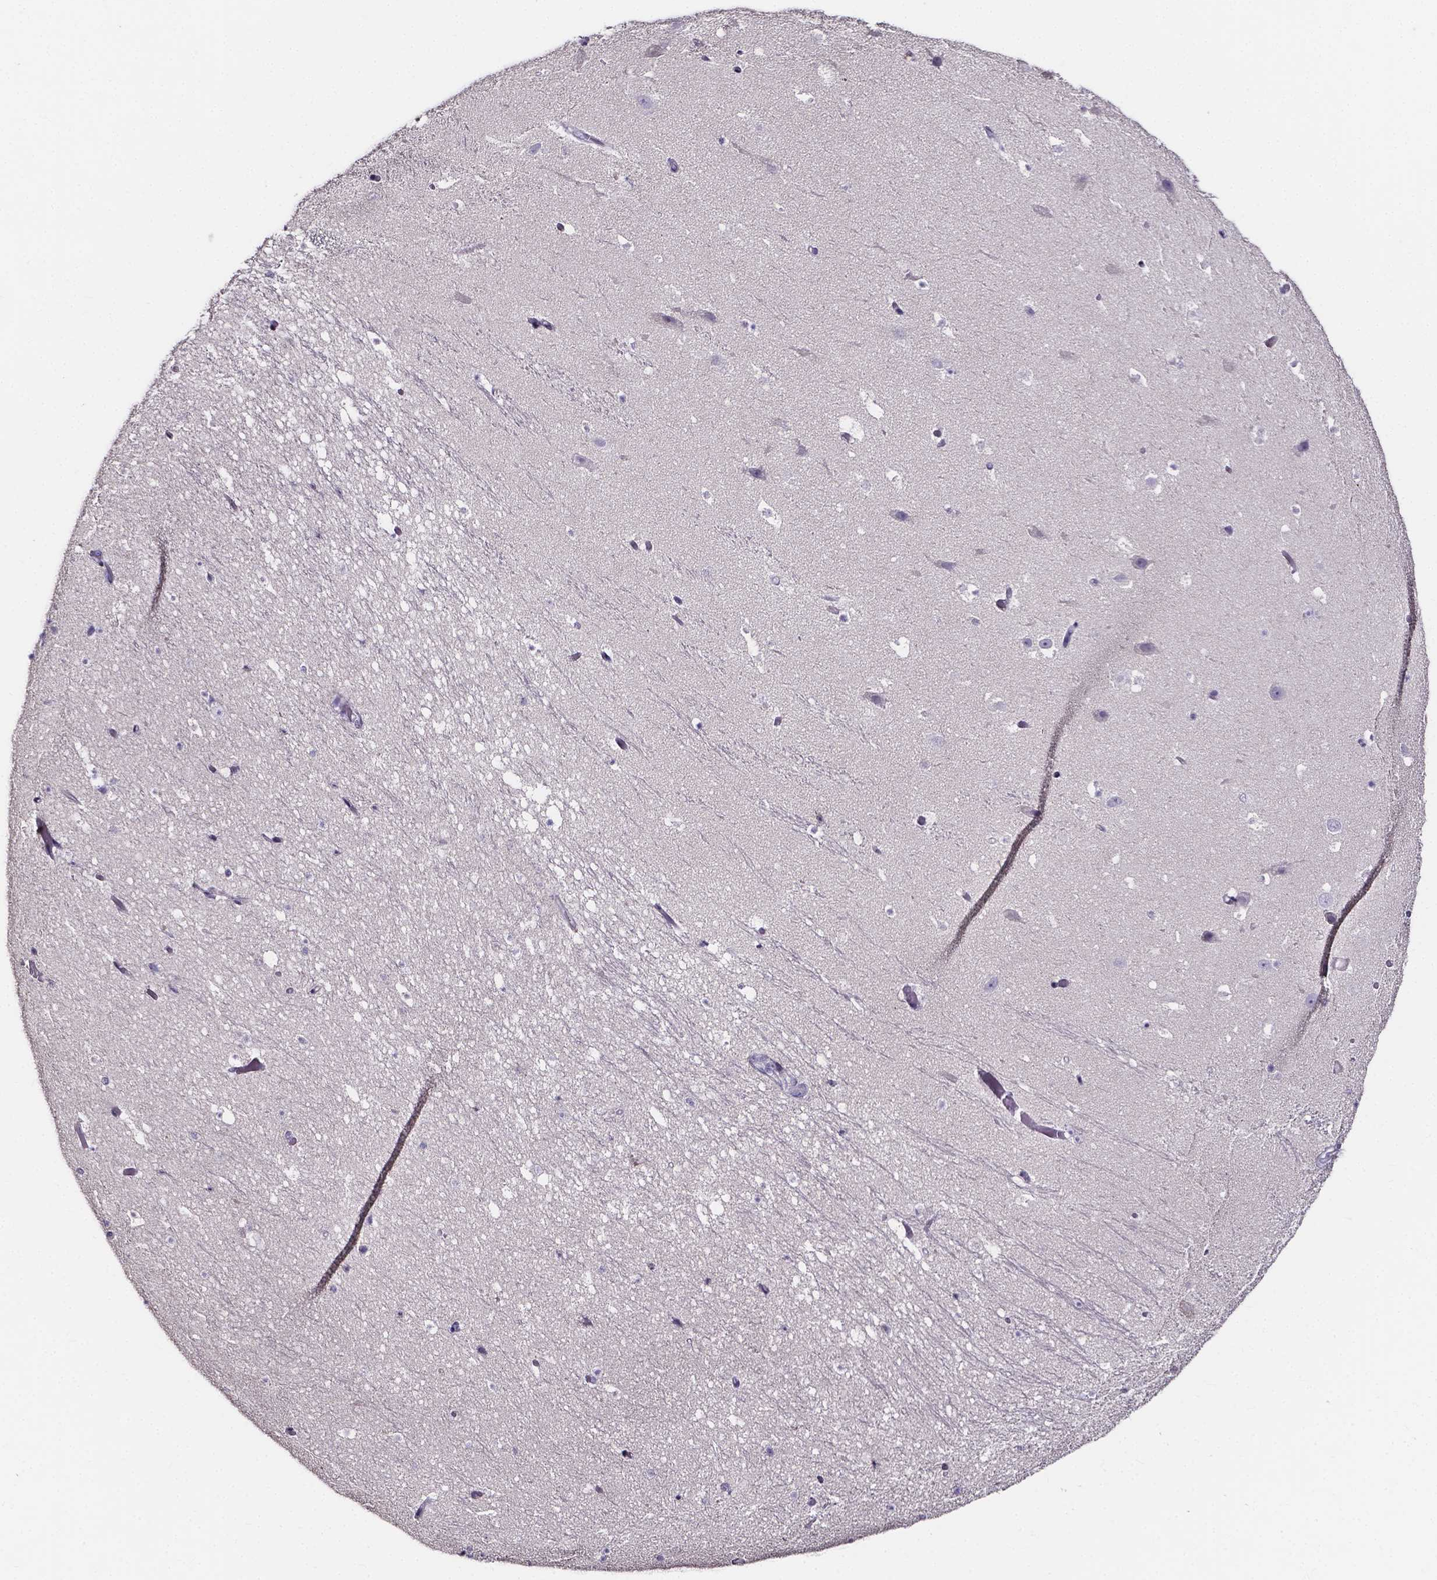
{"staining": {"intensity": "negative", "quantity": "none", "location": "none"}, "tissue": "hippocampus", "cell_type": "Glial cells", "image_type": "normal", "snomed": [{"axis": "morphology", "description": "Normal tissue, NOS"}, {"axis": "topography", "description": "Hippocampus"}], "caption": "Protein analysis of benign hippocampus demonstrates no significant expression in glial cells. (Immunohistochemistry (ihc), brightfield microscopy, high magnification).", "gene": "THEMIS", "patient": {"sex": "male", "age": 26}}